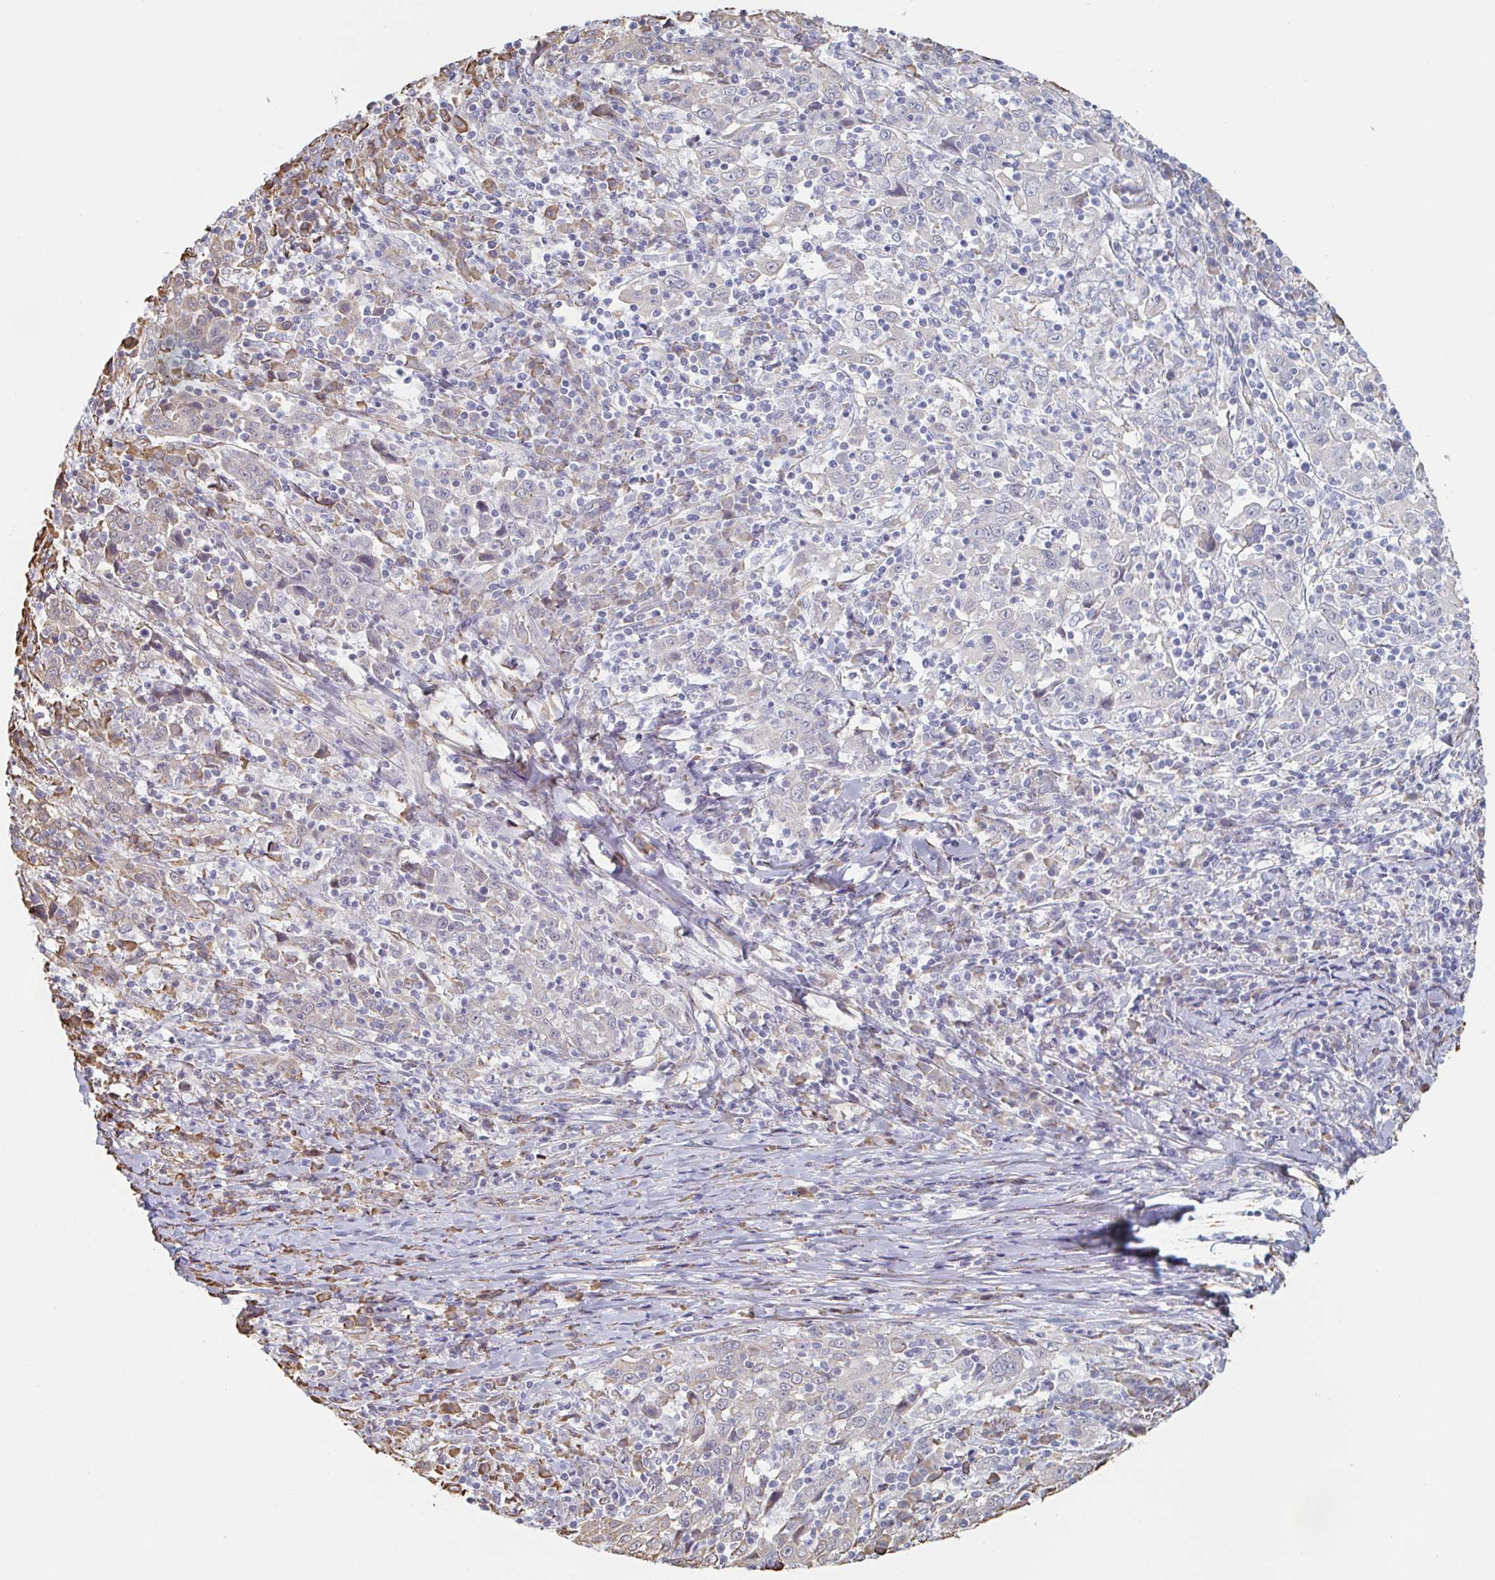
{"staining": {"intensity": "moderate", "quantity": "<25%", "location": "cytoplasmic/membranous"}, "tissue": "cervical cancer", "cell_type": "Tumor cells", "image_type": "cancer", "snomed": [{"axis": "morphology", "description": "Squamous cell carcinoma, NOS"}, {"axis": "topography", "description": "Cervix"}], "caption": "Human cervical squamous cell carcinoma stained with a brown dye shows moderate cytoplasmic/membranous positive positivity in approximately <25% of tumor cells.", "gene": "RAB5IF", "patient": {"sex": "female", "age": 46}}